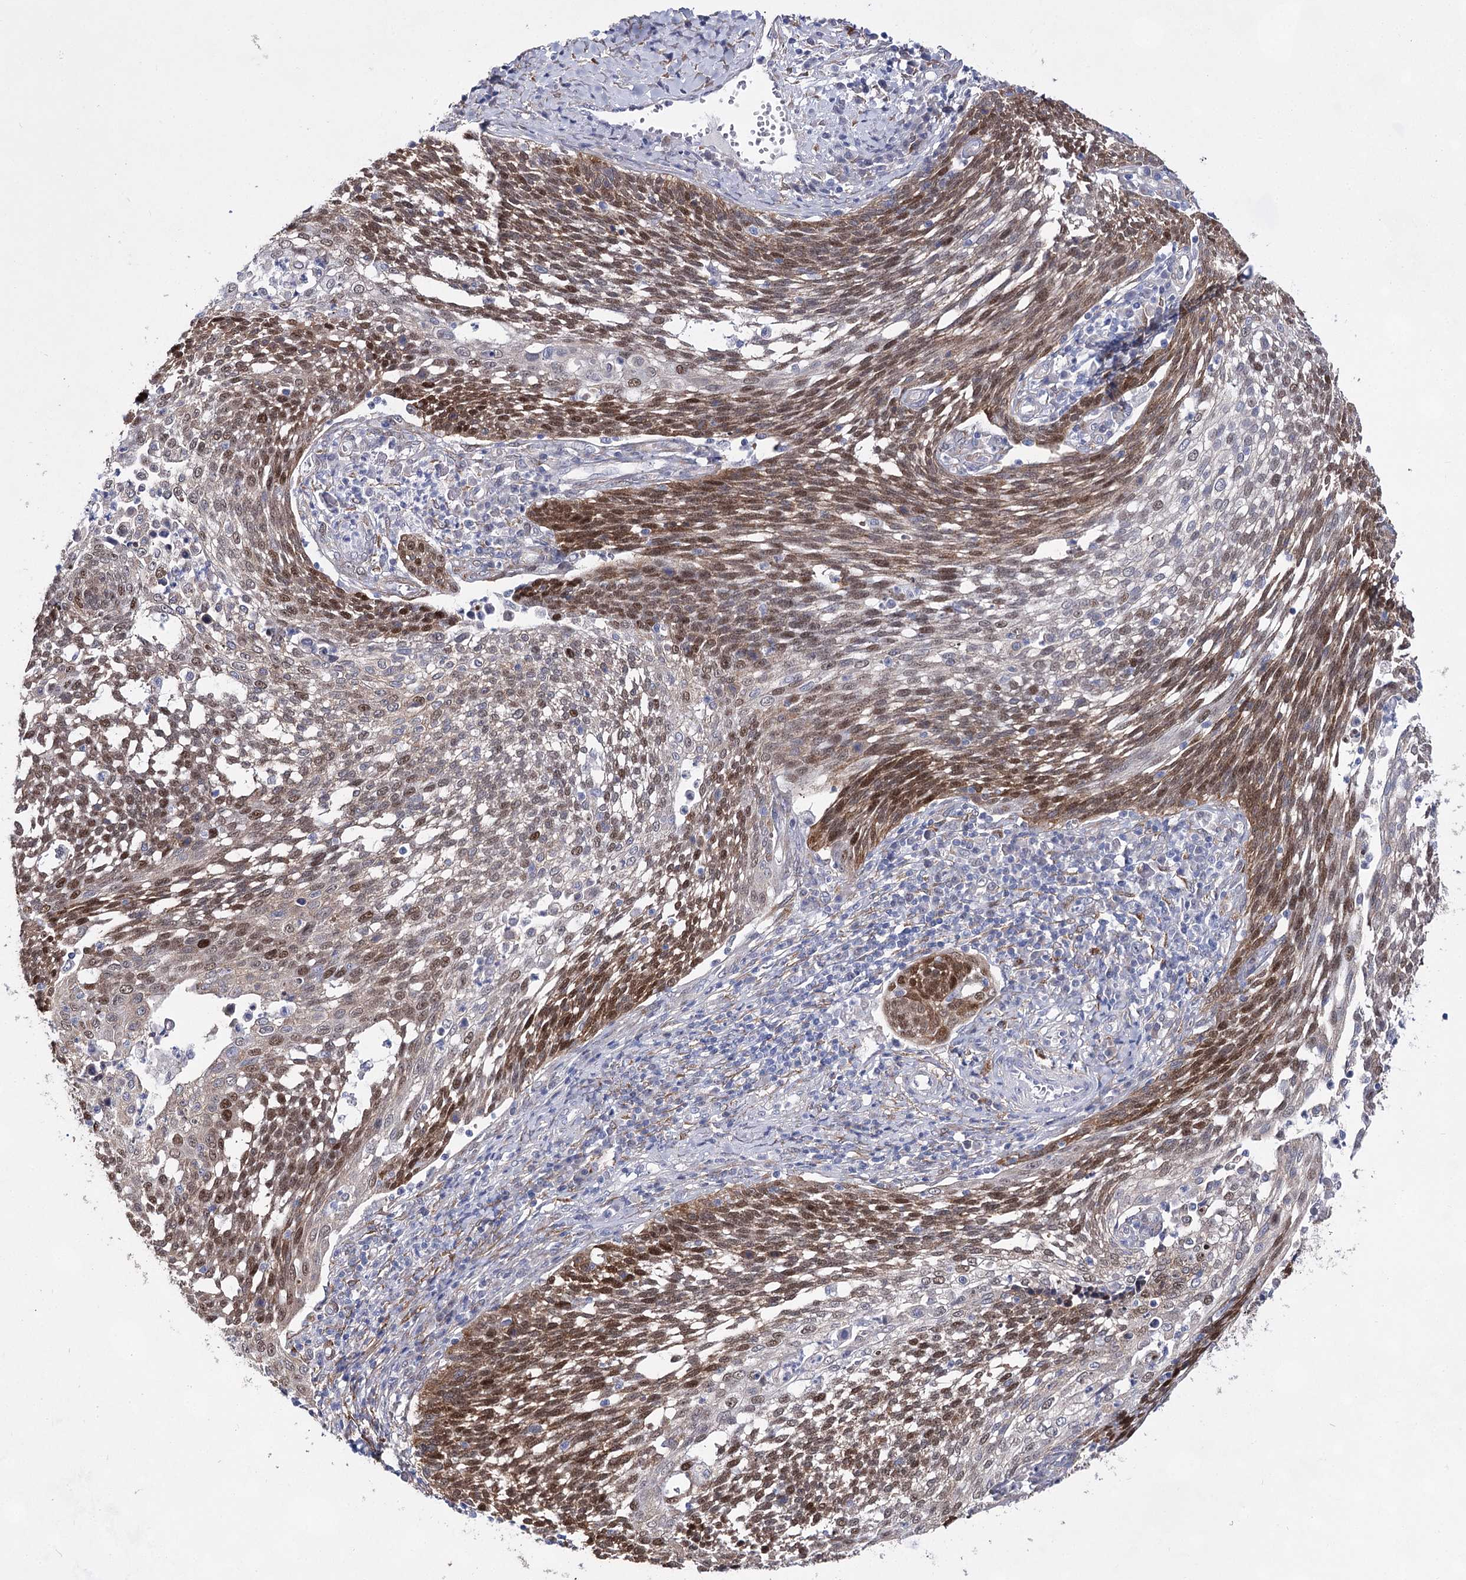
{"staining": {"intensity": "moderate", "quantity": ">75%", "location": "cytoplasmic/membranous,nuclear"}, "tissue": "cervical cancer", "cell_type": "Tumor cells", "image_type": "cancer", "snomed": [{"axis": "morphology", "description": "Squamous cell carcinoma, NOS"}, {"axis": "topography", "description": "Cervix"}], "caption": "This is an image of immunohistochemistry (IHC) staining of squamous cell carcinoma (cervical), which shows moderate positivity in the cytoplasmic/membranous and nuclear of tumor cells.", "gene": "UGDH", "patient": {"sex": "female", "age": 34}}